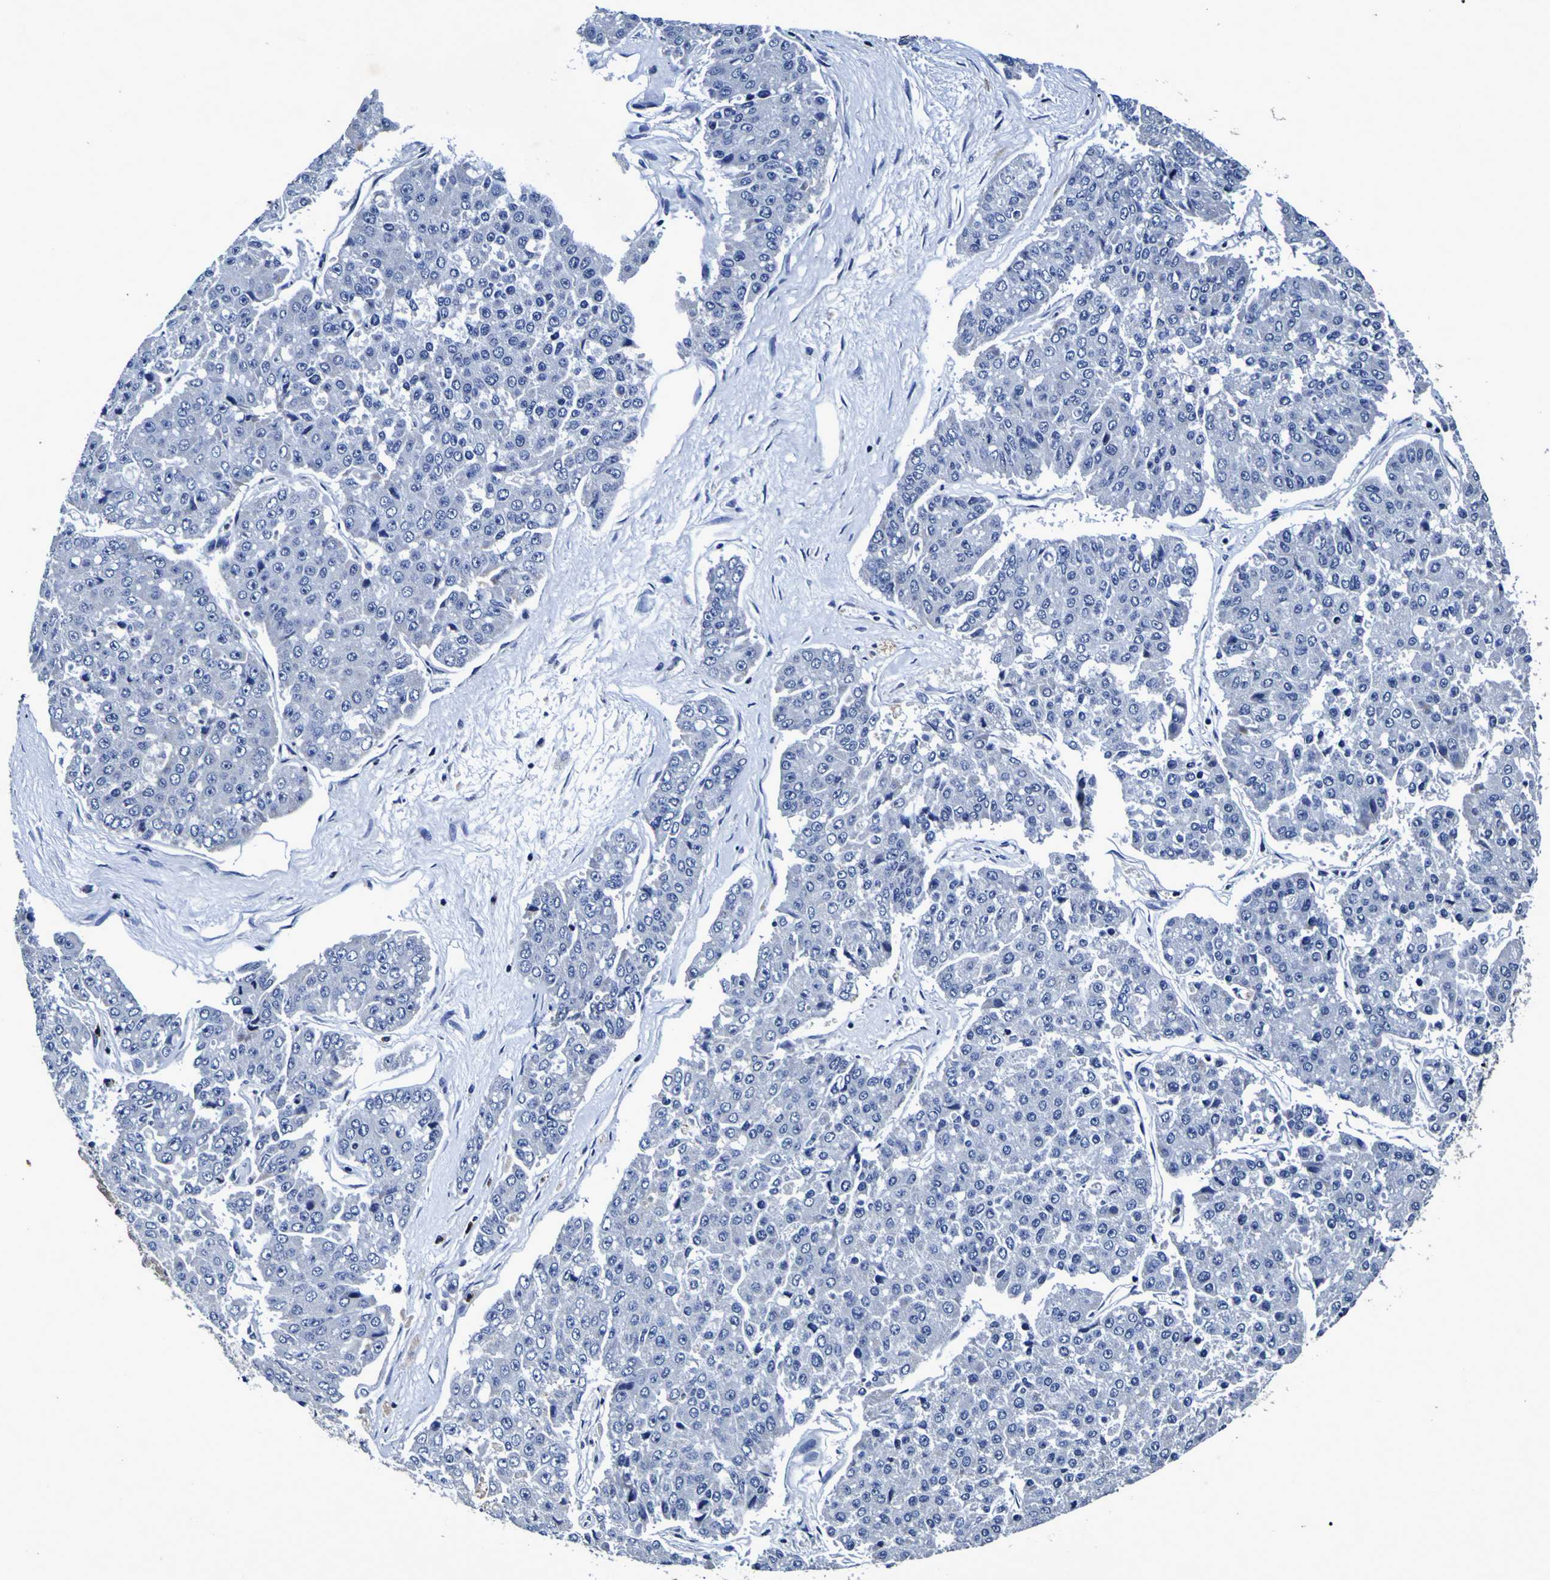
{"staining": {"intensity": "negative", "quantity": "none", "location": "none"}, "tissue": "pancreatic cancer", "cell_type": "Tumor cells", "image_type": "cancer", "snomed": [{"axis": "morphology", "description": "Adenocarcinoma, NOS"}, {"axis": "topography", "description": "Pancreas"}], "caption": "Immunohistochemistry micrograph of neoplastic tissue: human pancreatic cancer stained with DAB (3,3'-diaminobenzidine) demonstrates no significant protein expression in tumor cells.", "gene": "PANK4", "patient": {"sex": "male", "age": 50}}